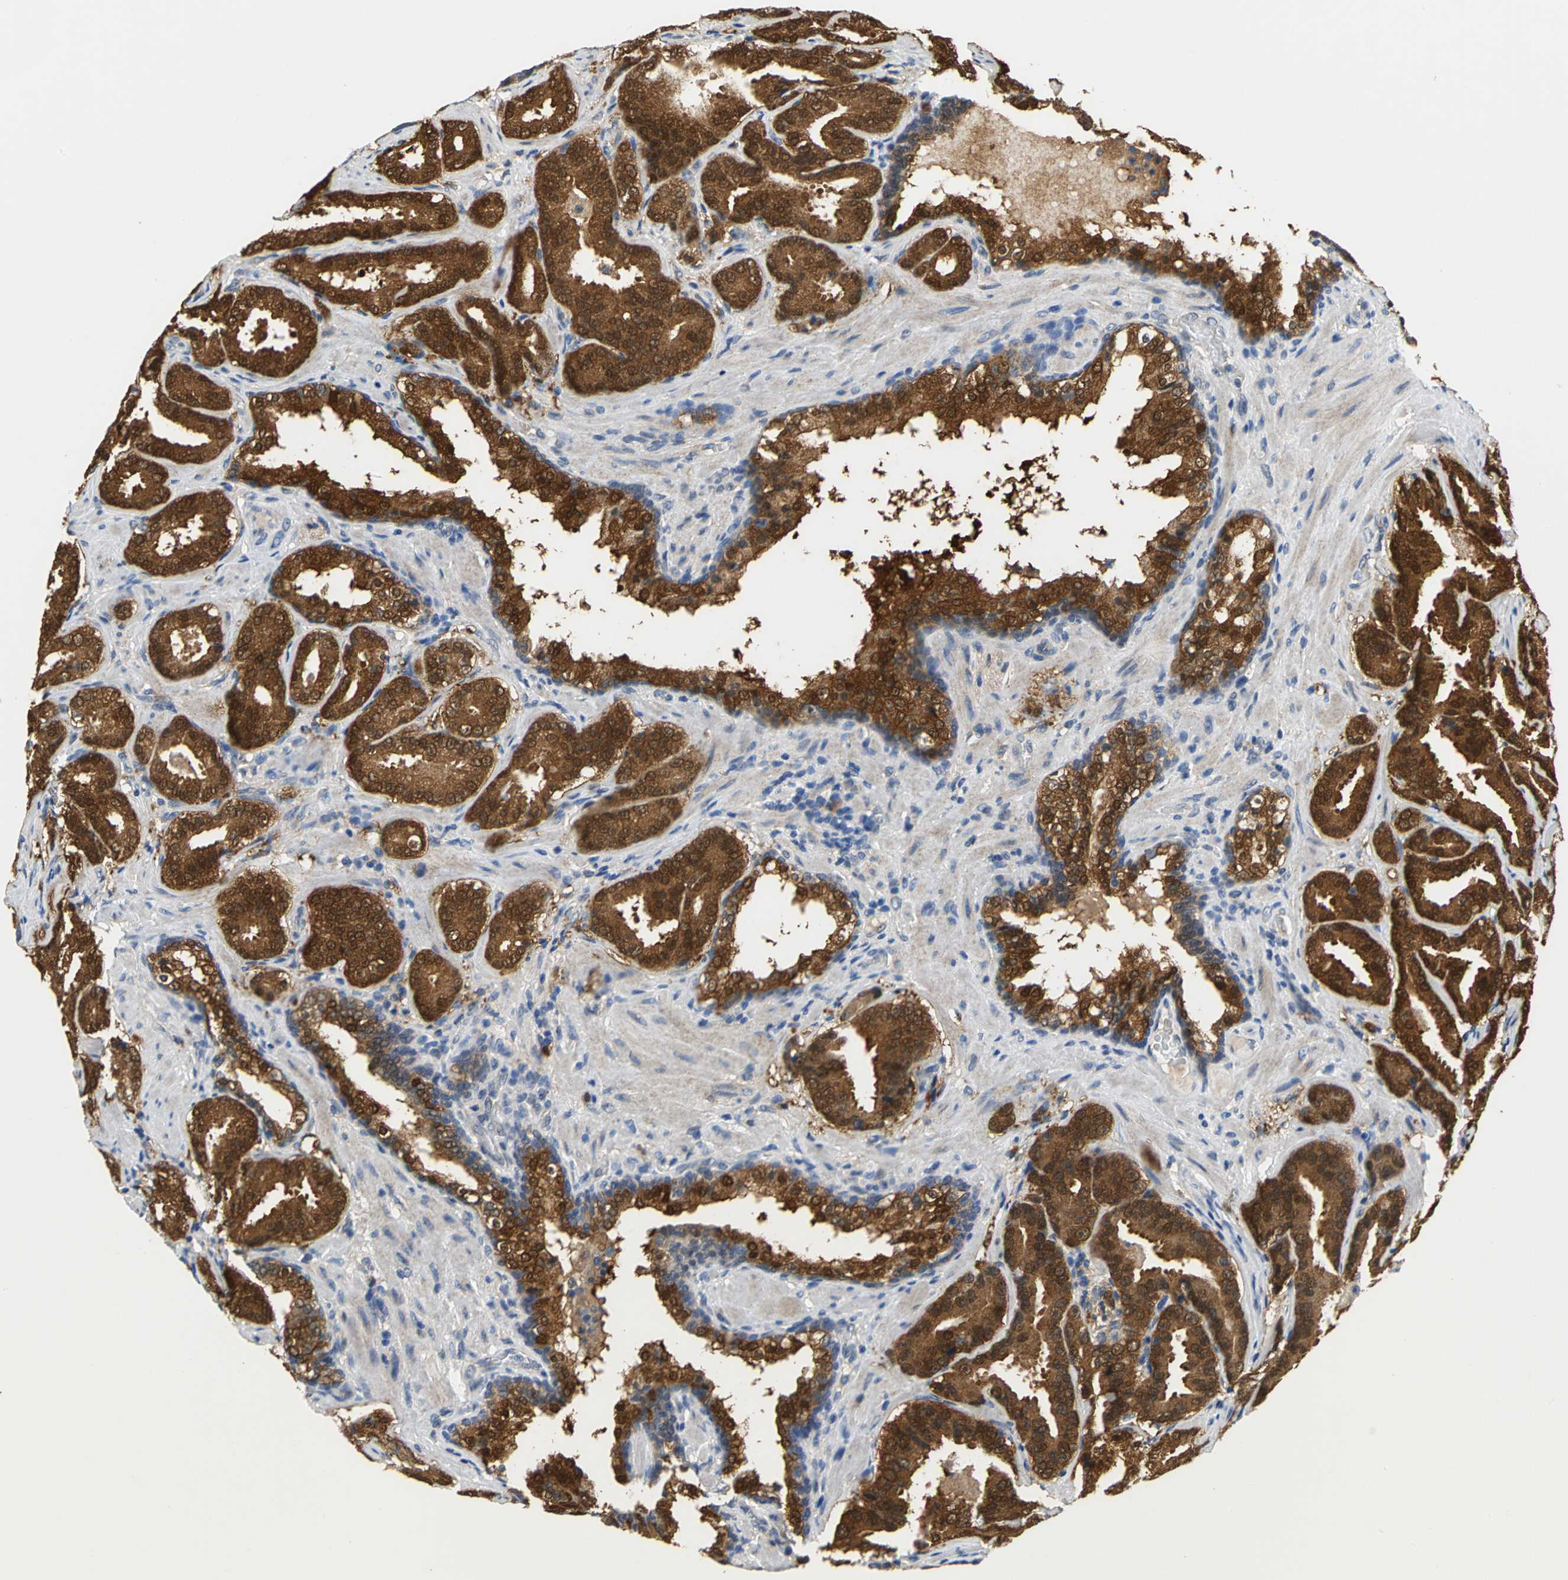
{"staining": {"intensity": "strong", "quantity": ">75%", "location": "cytoplasmic/membranous"}, "tissue": "prostate cancer", "cell_type": "Tumor cells", "image_type": "cancer", "snomed": [{"axis": "morphology", "description": "Adenocarcinoma, Low grade"}, {"axis": "topography", "description": "Prostate"}], "caption": "Tumor cells reveal high levels of strong cytoplasmic/membranous expression in approximately >75% of cells in human prostate low-grade adenocarcinoma.", "gene": "PGM3", "patient": {"sex": "male", "age": 59}}